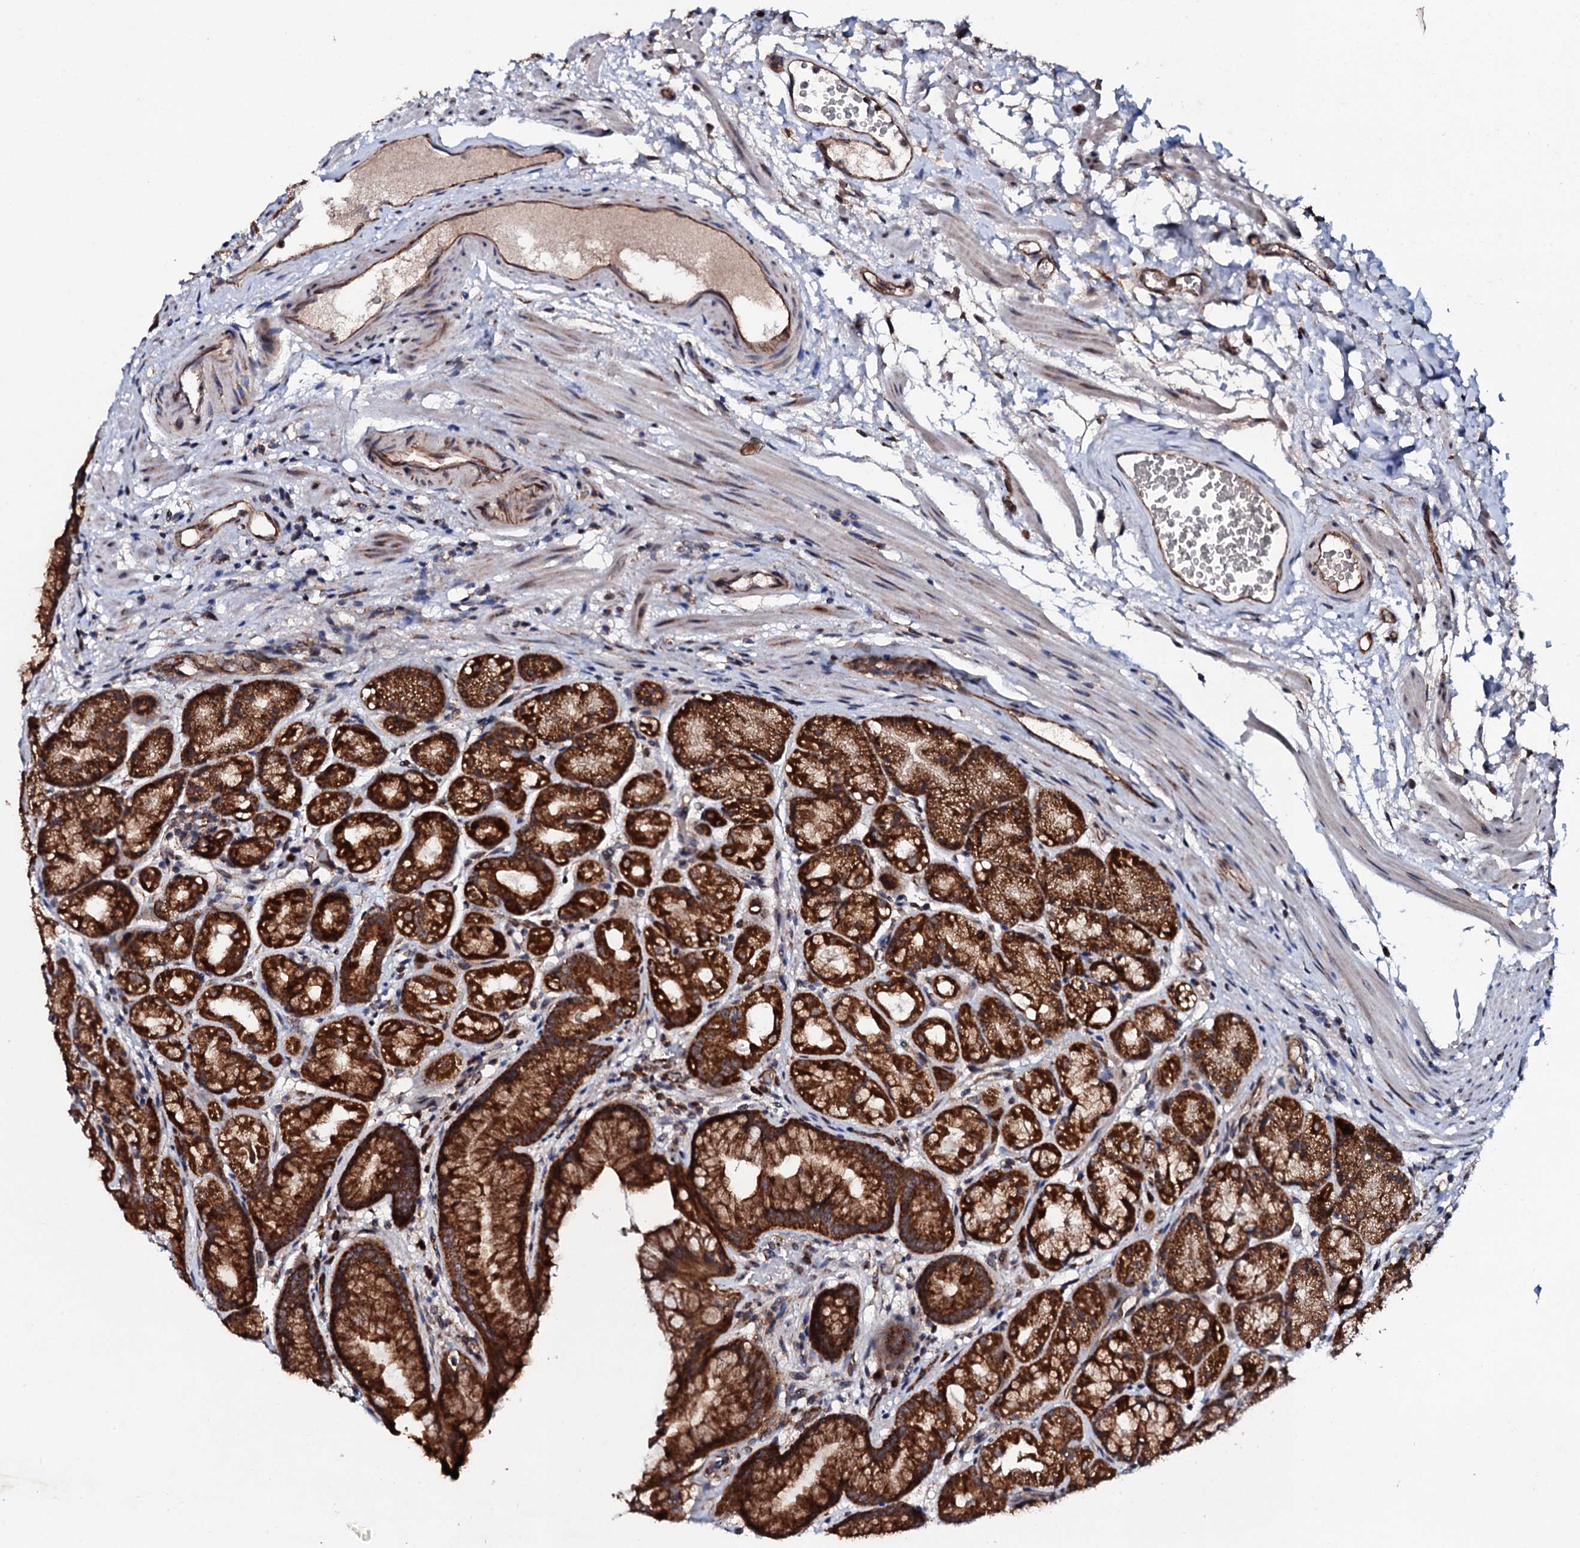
{"staining": {"intensity": "strong", "quantity": ">75%", "location": "cytoplasmic/membranous"}, "tissue": "stomach", "cell_type": "Glandular cells", "image_type": "normal", "snomed": [{"axis": "morphology", "description": "Normal tissue, NOS"}, {"axis": "topography", "description": "Stomach"}], "caption": "IHC staining of normal stomach, which demonstrates high levels of strong cytoplasmic/membranous staining in about >75% of glandular cells indicating strong cytoplasmic/membranous protein staining. The staining was performed using DAB (brown) for protein detection and nuclei were counterstained in hematoxylin (blue).", "gene": "MTIF3", "patient": {"sex": "male", "age": 63}}